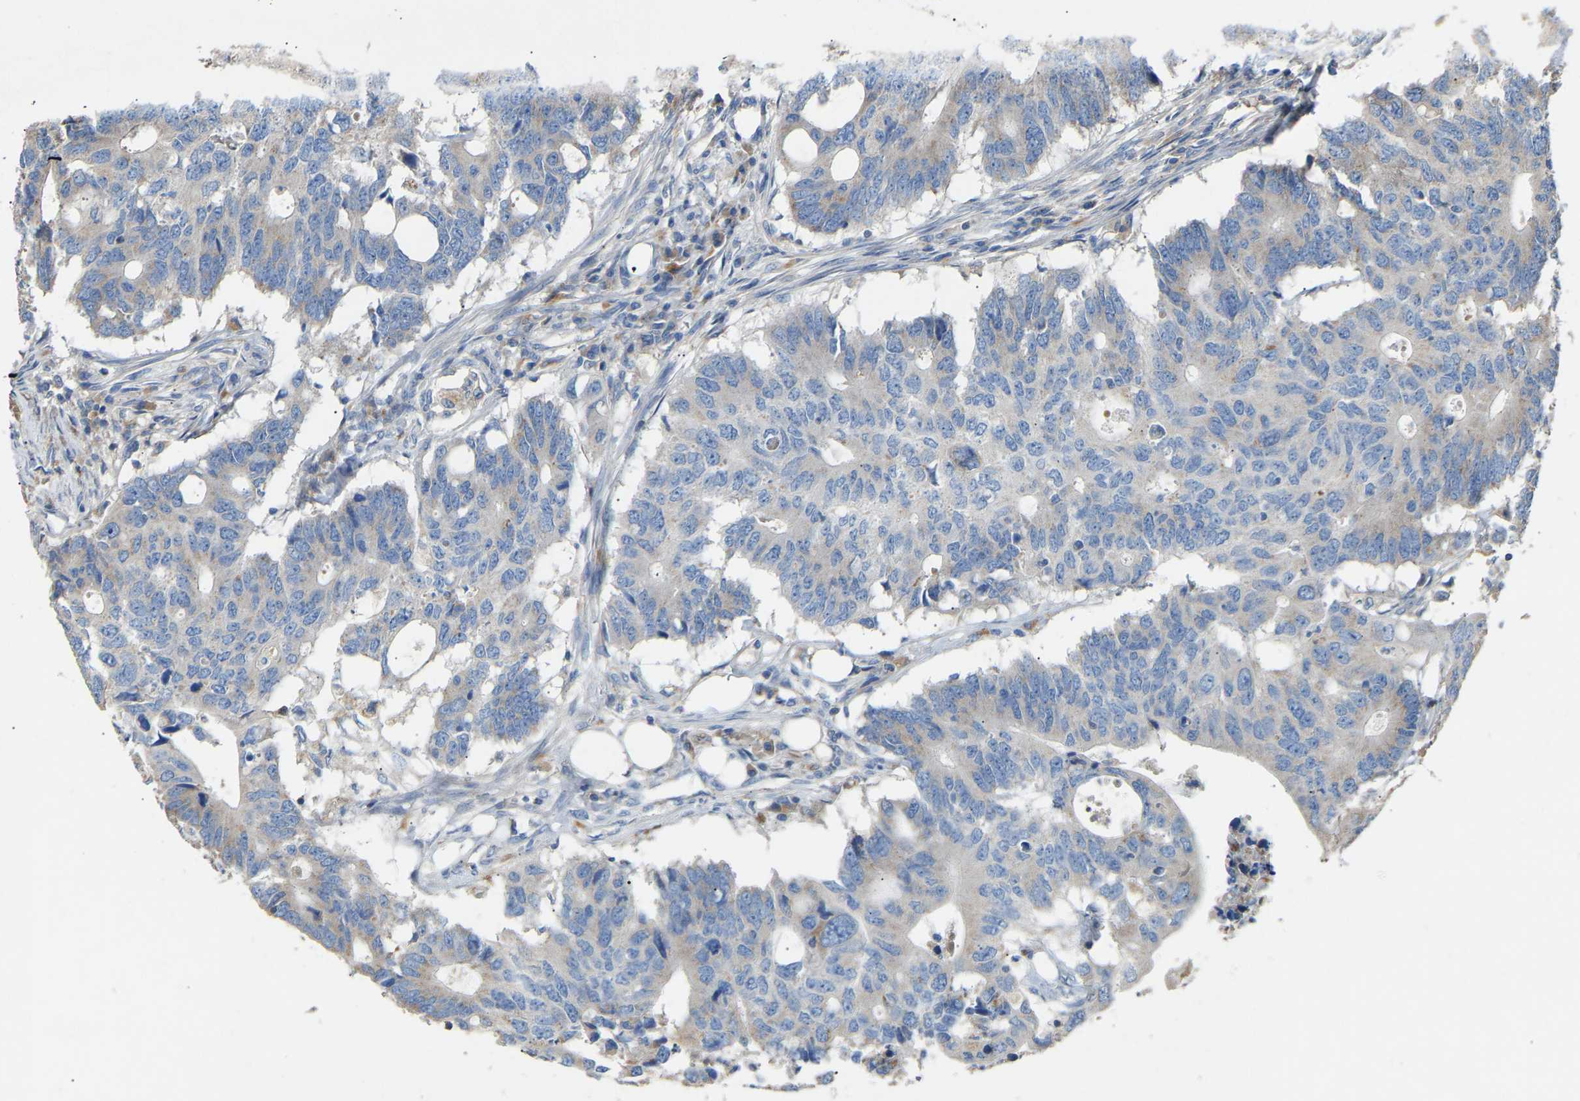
{"staining": {"intensity": "negative", "quantity": "none", "location": "none"}, "tissue": "colorectal cancer", "cell_type": "Tumor cells", "image_type": "cancer", "snomed": [{"axis": "morphology", "description": "Adenocarcinoma, NOS"}, {"axis": "topography", "description": "Colon"}], "caption": "Immunohistochemistry (IHC) of colorectal adenocarcinoma exhibits no expression in tumor cells.", "gene": "RGP1", "patient": {"sex": "male", "age": 71}}